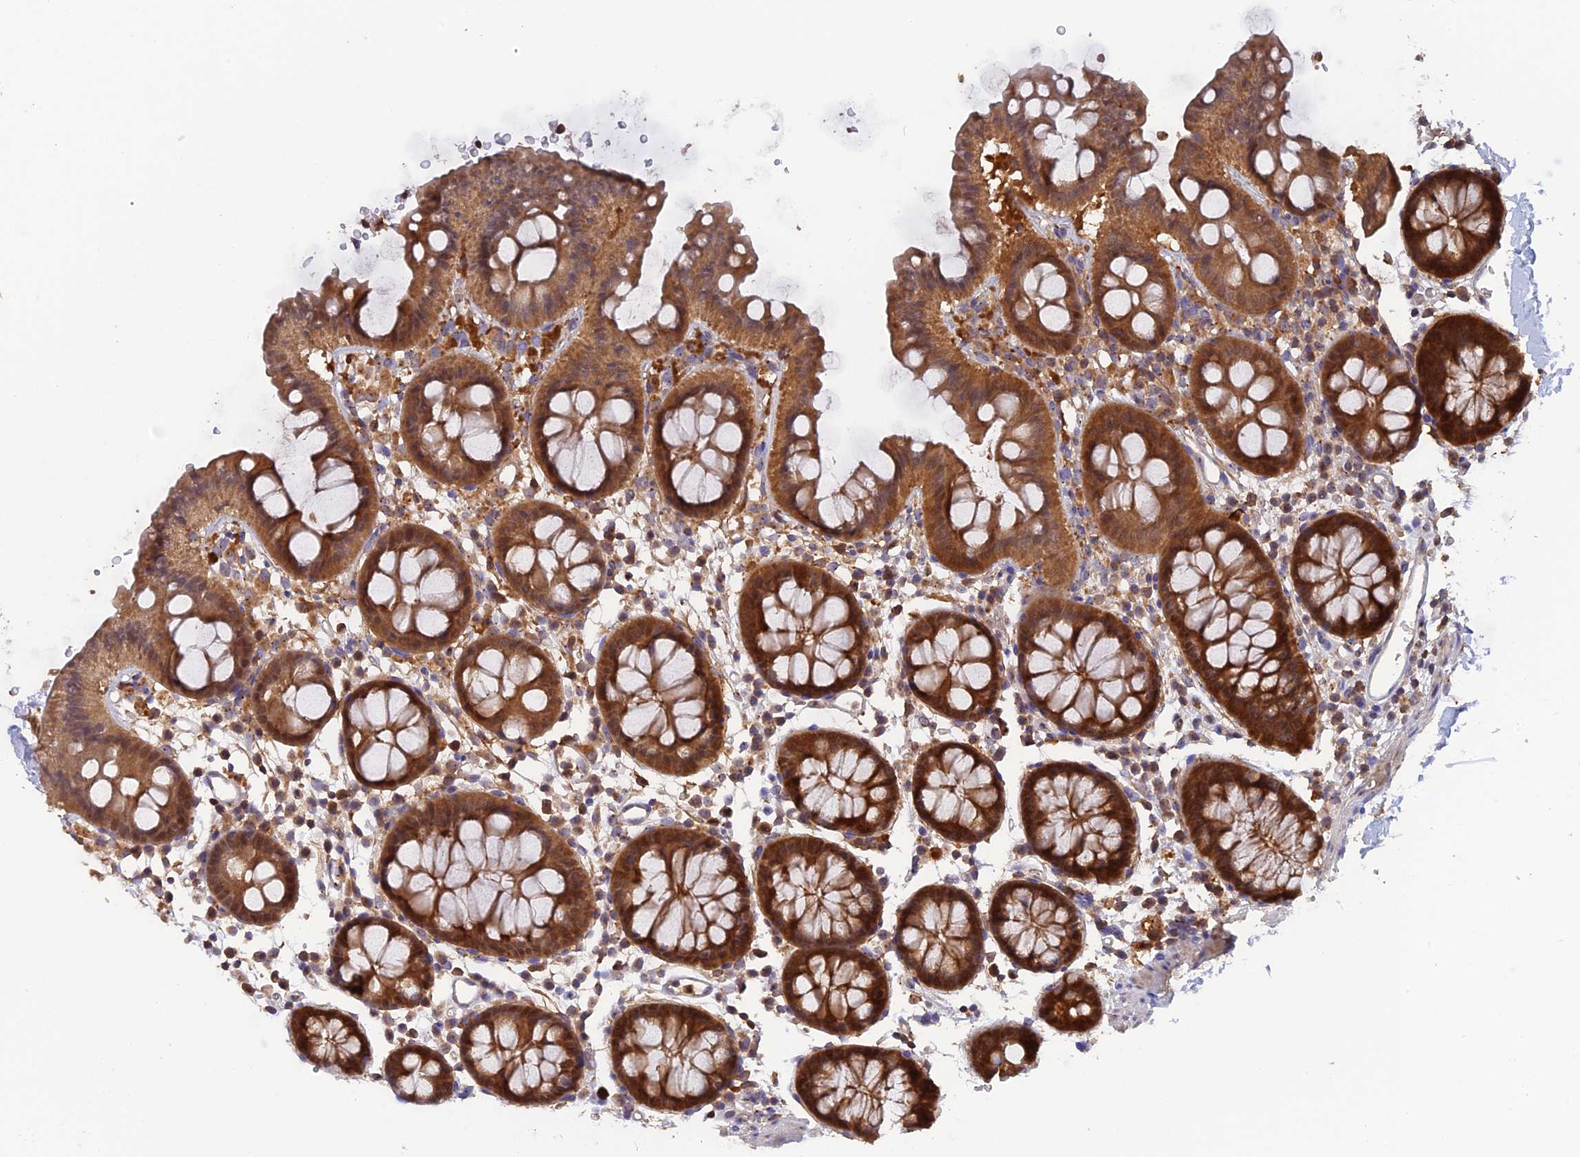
{"staining": {"intensity": "moderate", "quantity": "25%-75%", "location": "cytoplasmic/membranous"}, "tissue": "colon", "cell_type": "Endothelial cells", "image_type": "normal", "snomed": [{"axis": "morphology", "description": "Normal tissue, NOS"}, {"axis": "topography", "description": "Colon"}], "caption": "Immunohistochemistry photomicrograph of normal colon: human colon stained using immunohistochemistry (IHC) shows medium levels of moderate protein expression localized specifically in the cytoplasmic/membranous of endothelial cells, appearing as a cytoplasmic/membranous brown color.", "gene": "RPIA", "patient": {"sex": "male", "age": 75}}